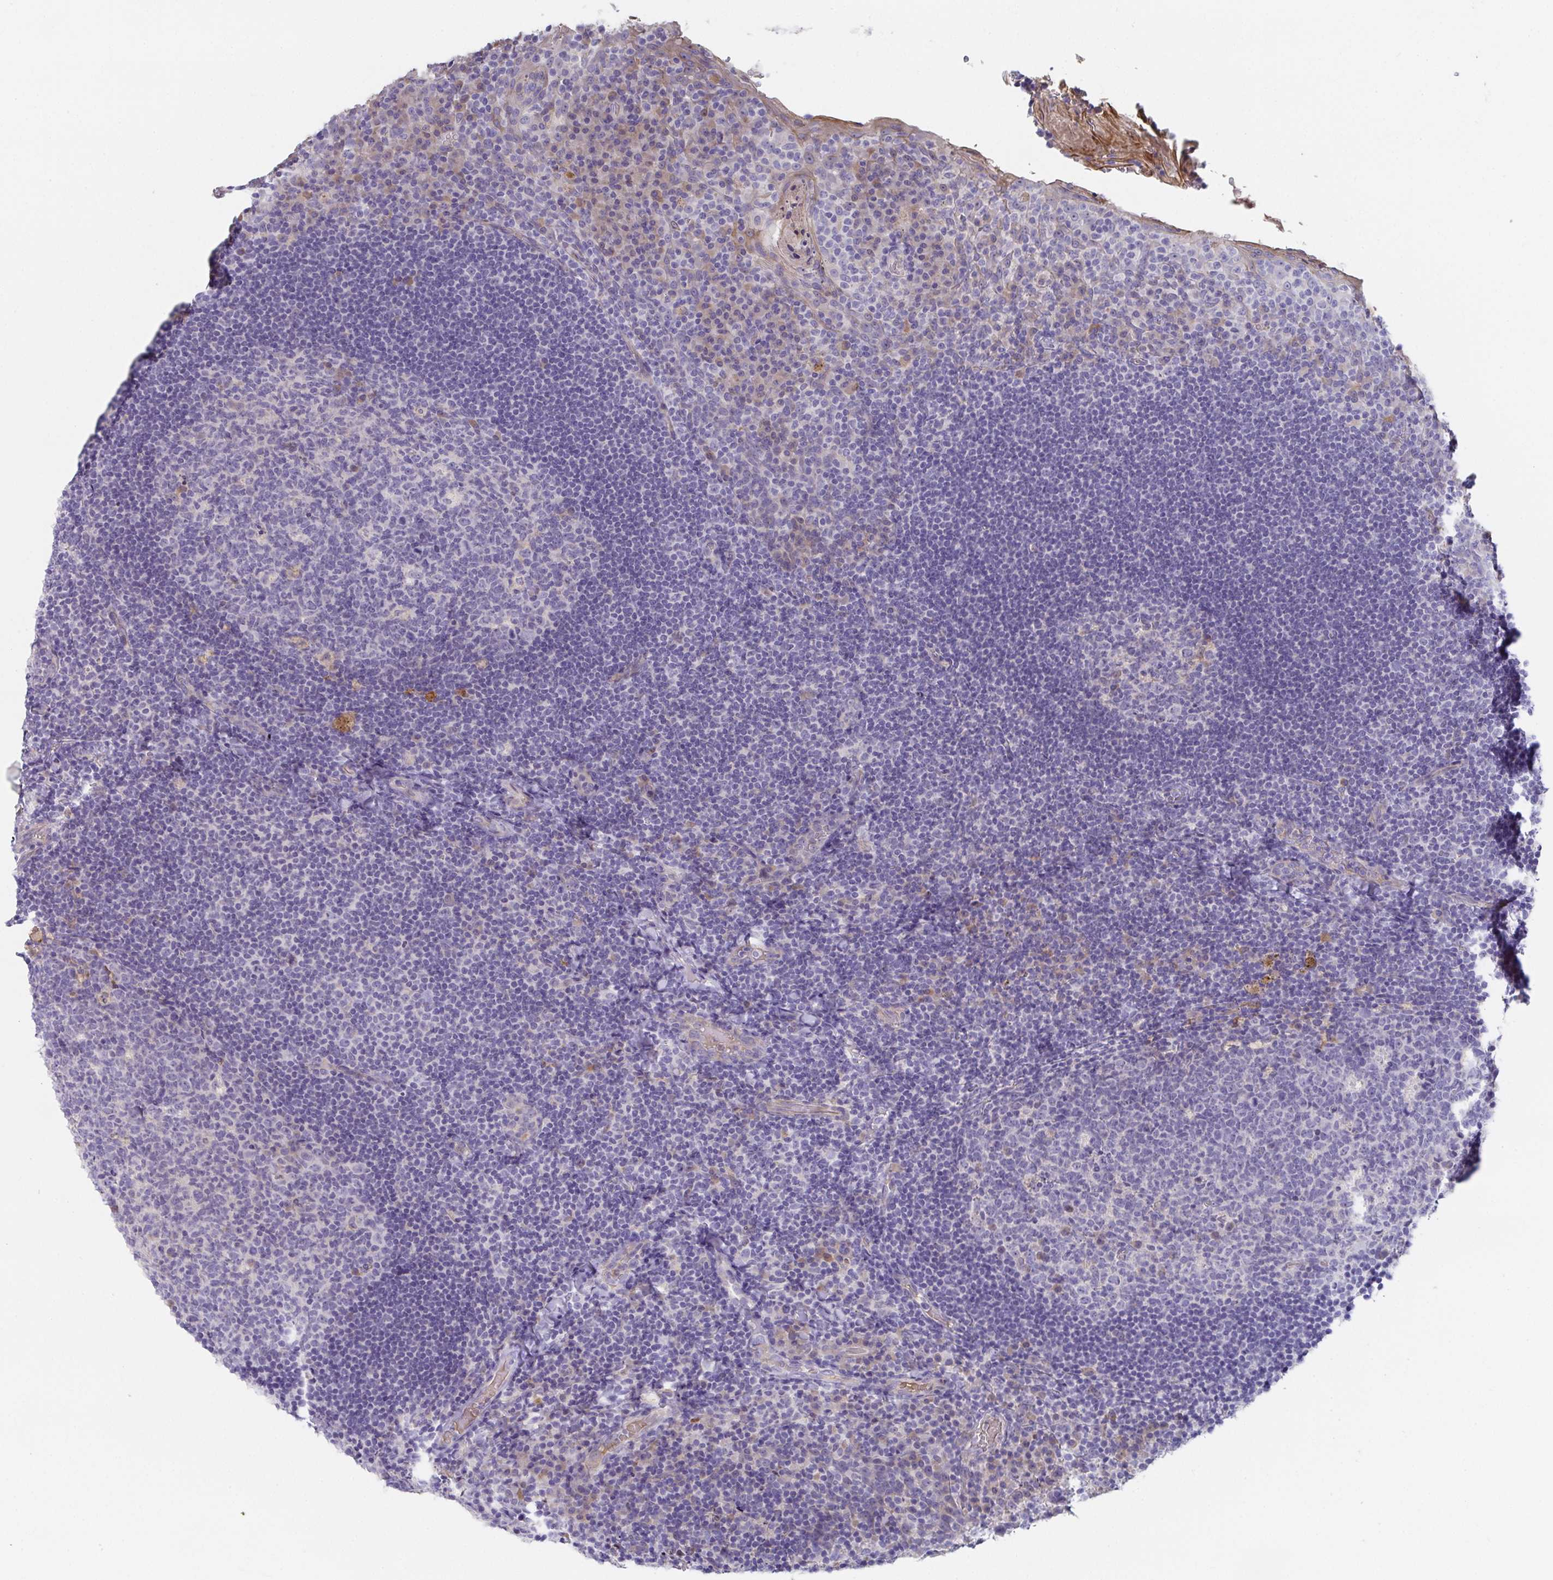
{"staining": {"intensity": "negative", "quantity": "none", "location": "none"}, "tissue": "tonsil", "cell_type": "Germinal center cells", "image_type": "normal", "snomed": [{"axis": "morphology", "description": "Normal tissue, NOS"}, {"axis": "topography", "description": "Tonsil"}], "caption": "There is no significant expression in germinal center cells of tonsil. (DAB (3,3'-diaminobenzidine) IHC visualized using brightfield microscopy, high magnification).", "gene": "ANO5", "patient": {"sex": "male", "age": 17}}